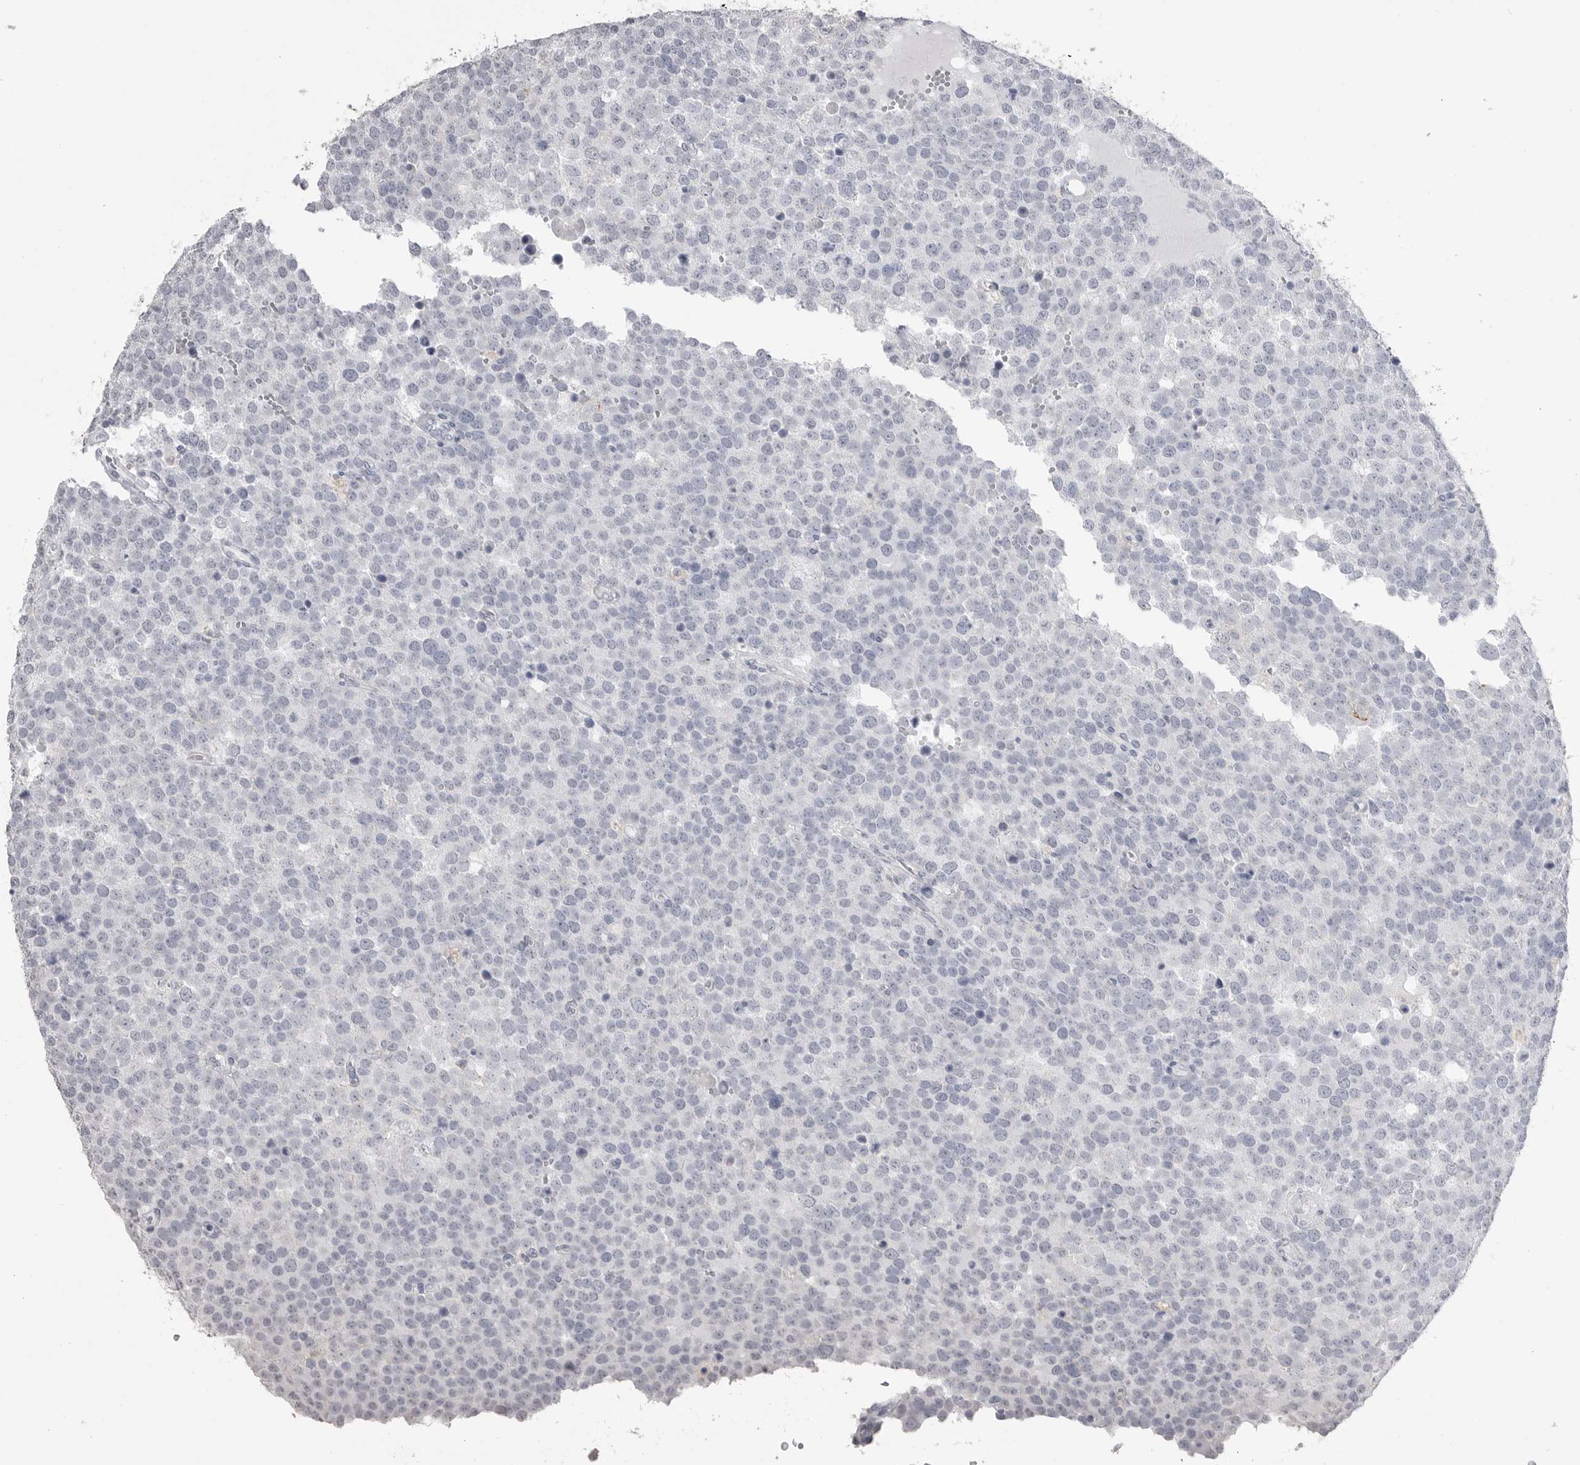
{"staining": {"intensity": "negative", "quantity": "none", "location": "none"}, "tissue": "testis cancer", "cell_type": "Tumor cells", "image_type": "cancer", "snomed": [{"axis": "morphology", "description": "Seminoma, NOS"}, {"axis": "topography", "description": "Testis"}], "caption": "Tumor cells are negative for protein expression in human testis cancer (seminoma). Nuclei are stained in blue.", "gene": "ICAM5", "patient": {"sex": "male", "age": 71}}